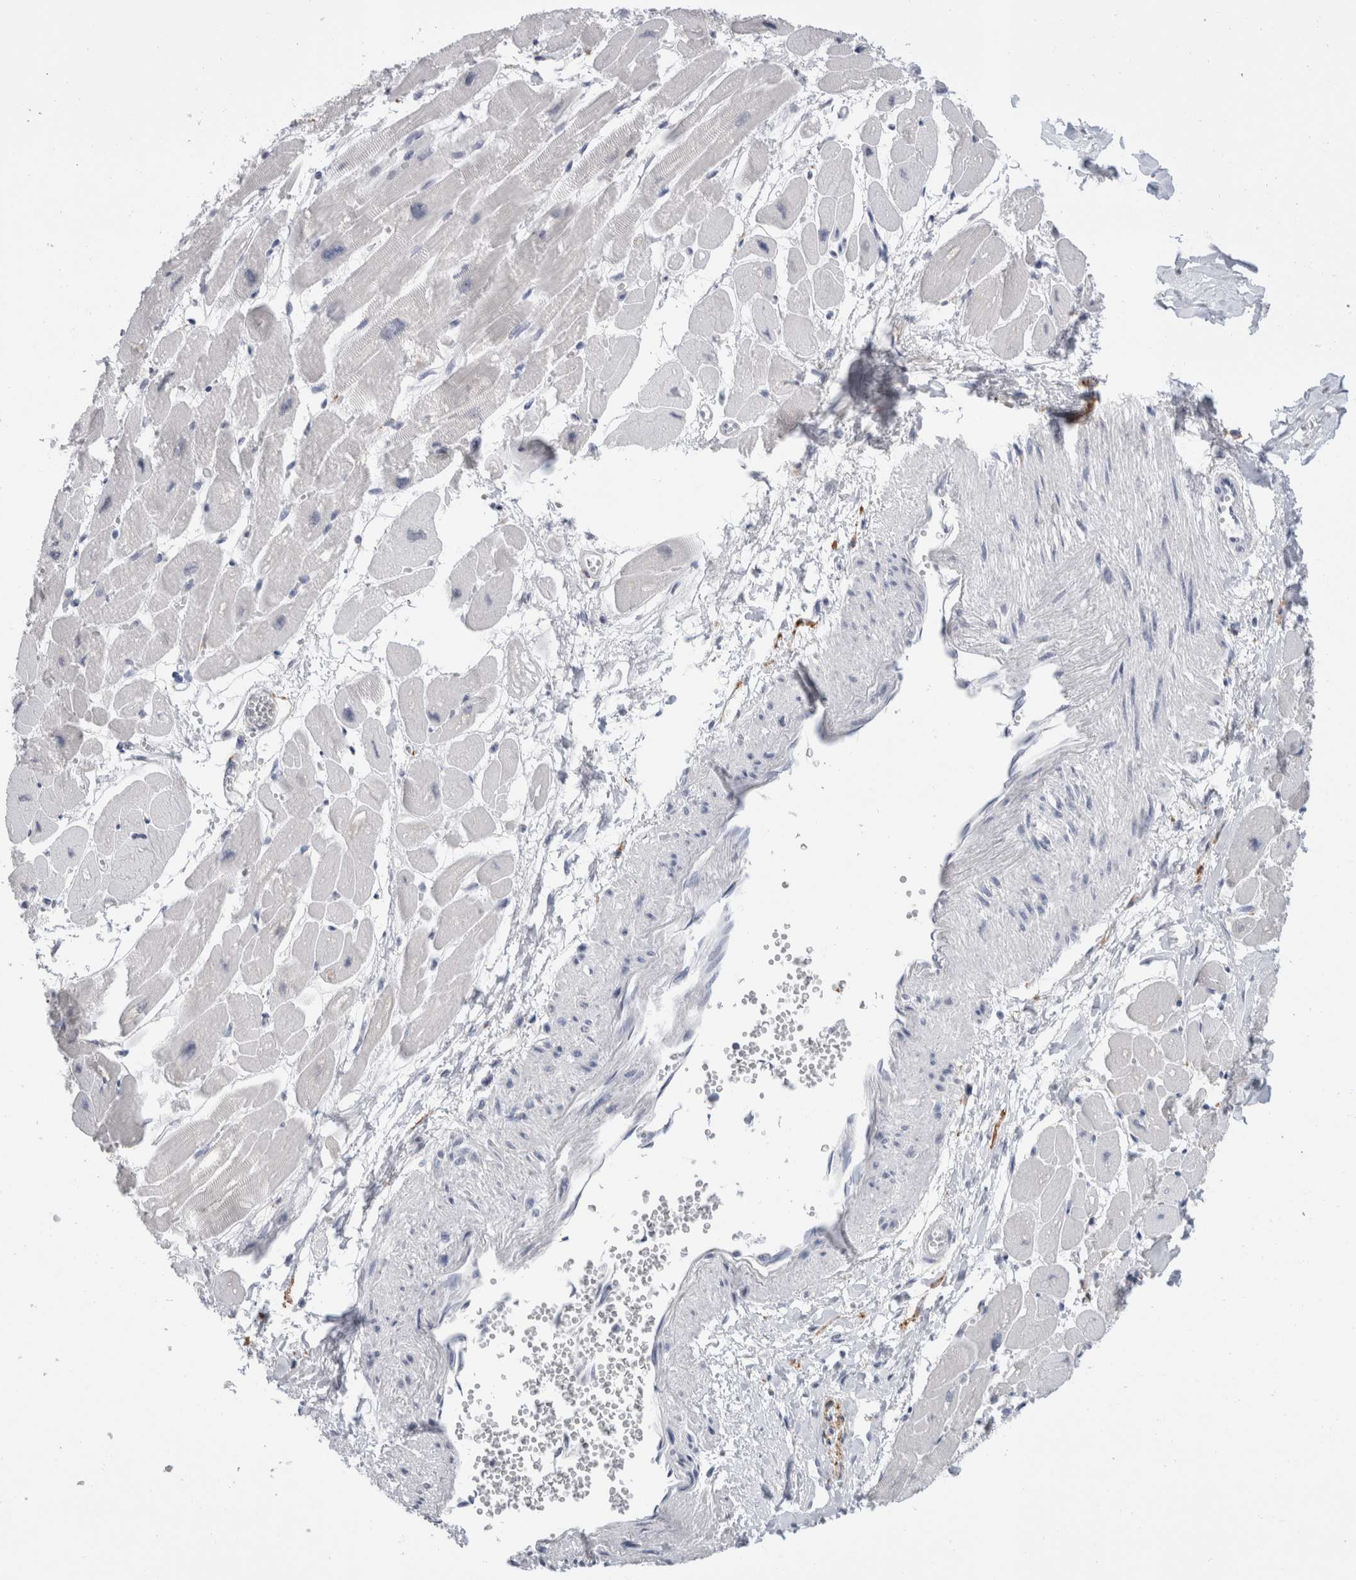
{"staining": {"intensity": "negative", "quantity": "none", "location": "none"}, "tissue": "heart muscle", "cell_type": "Cardiomyocytes", "image_type": "normal", "snomed": [{"axis": "morphology", "description": "Normal tissue, NOS"}, {"axis": "topography", "description": "Heart"}], "caption": "DAB immunohistochemical staining of normal heart muscle exhibits no significant expression in cardiomyocytes. (DAB (3,3'-diaminobenzidine) immunohistochemistry with hematoxylin counter stain).", "gene": "CADM3", "patient": {"sex": "female", "age": 54}}